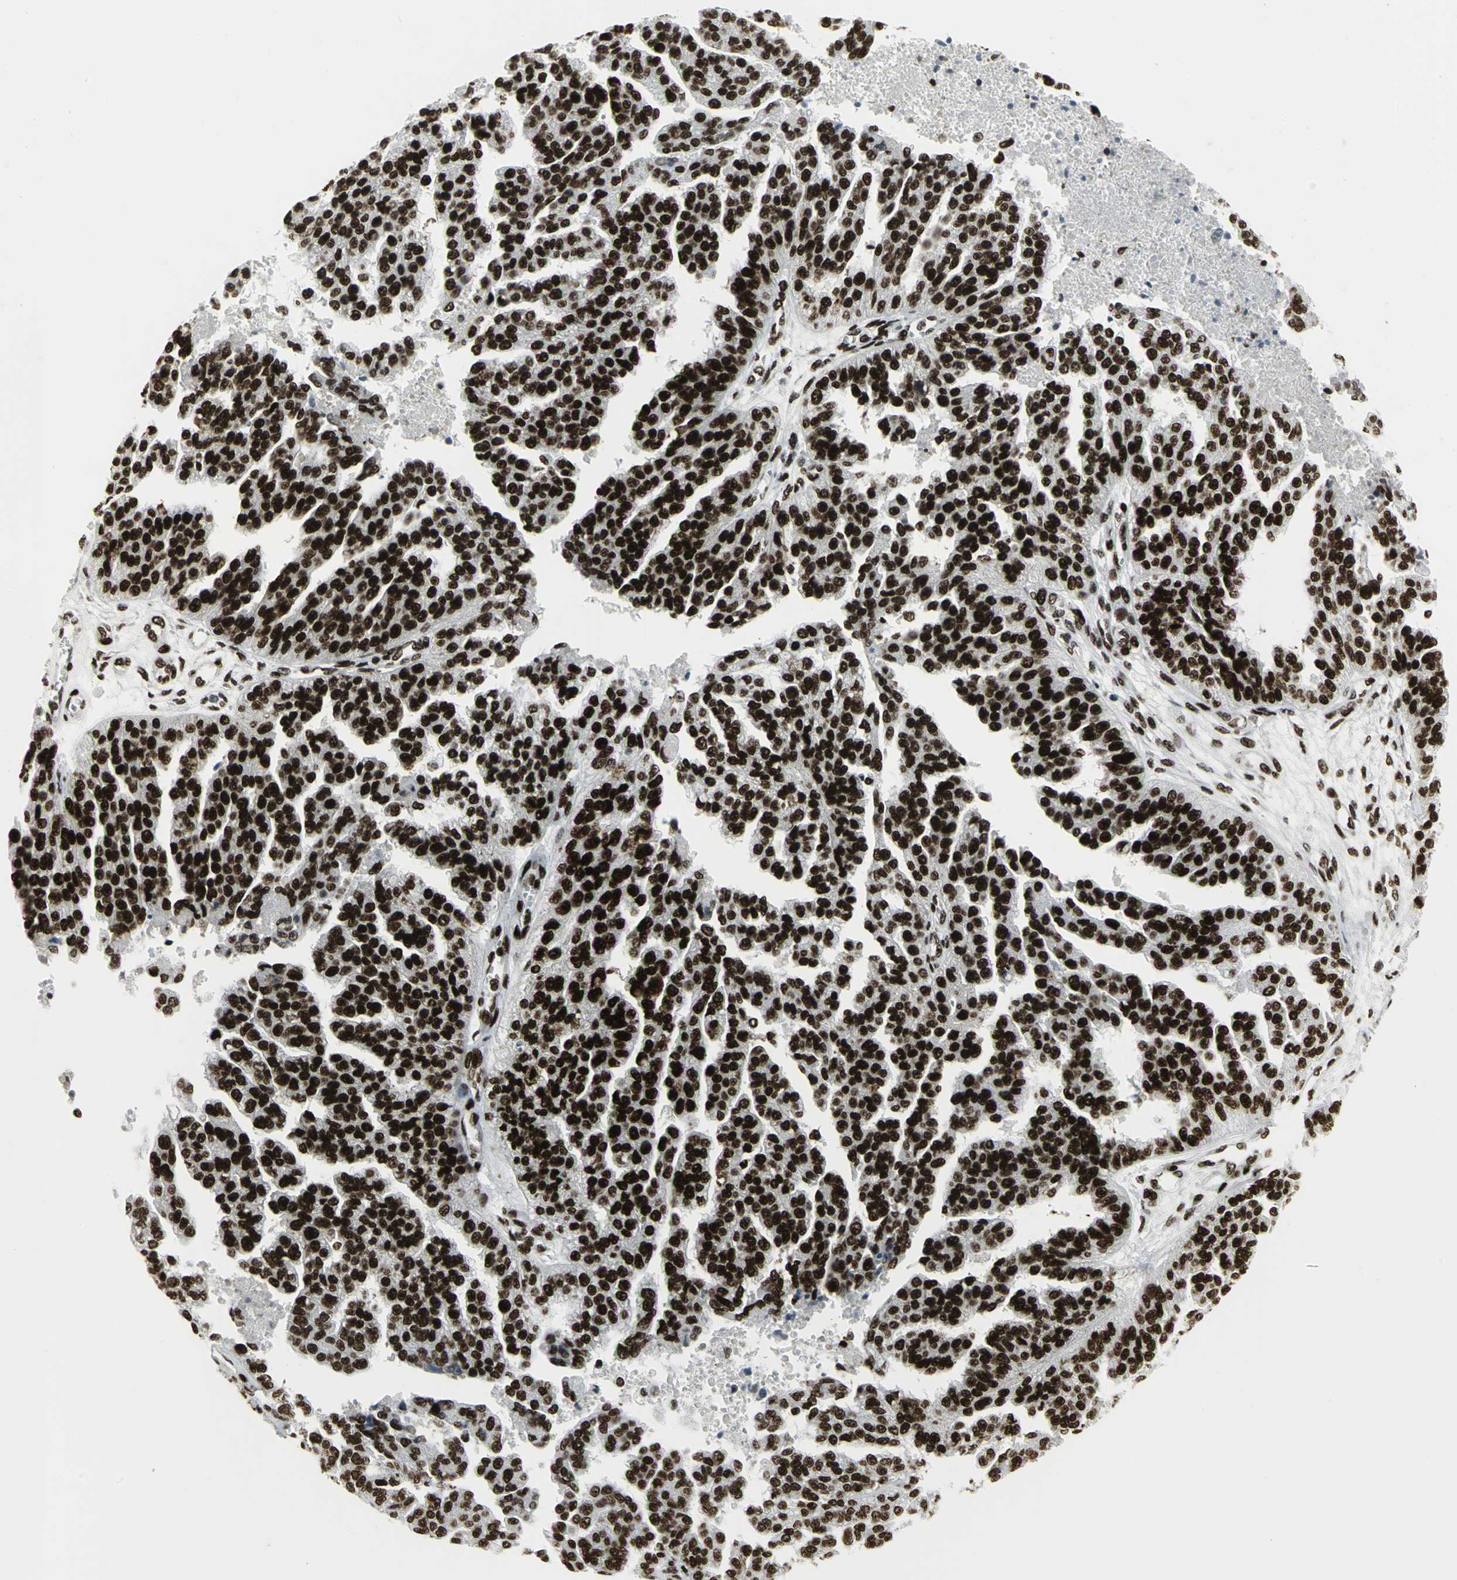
{"staining": {"intensity": "strong", "quantity": ">75%", "location": "nuclear"}, "tissue": "ovarian cancer", "cell_type": "Tumor cells", "image_type": "cancer", "snomed": [{"axis": "morphology", "description": "Cystadenocarcinoma, serous, NOS"}, {"axis": "topography", "description": "Ovary"}], "caption": "This is a photomicrograph of immunohistochemistry (IHC) staining of ovarian cancer, which shows strong expression in the nuclear of tumor cells.", "gene": "SMARCA4", "patient": {"sex": "female", "age": 58}}